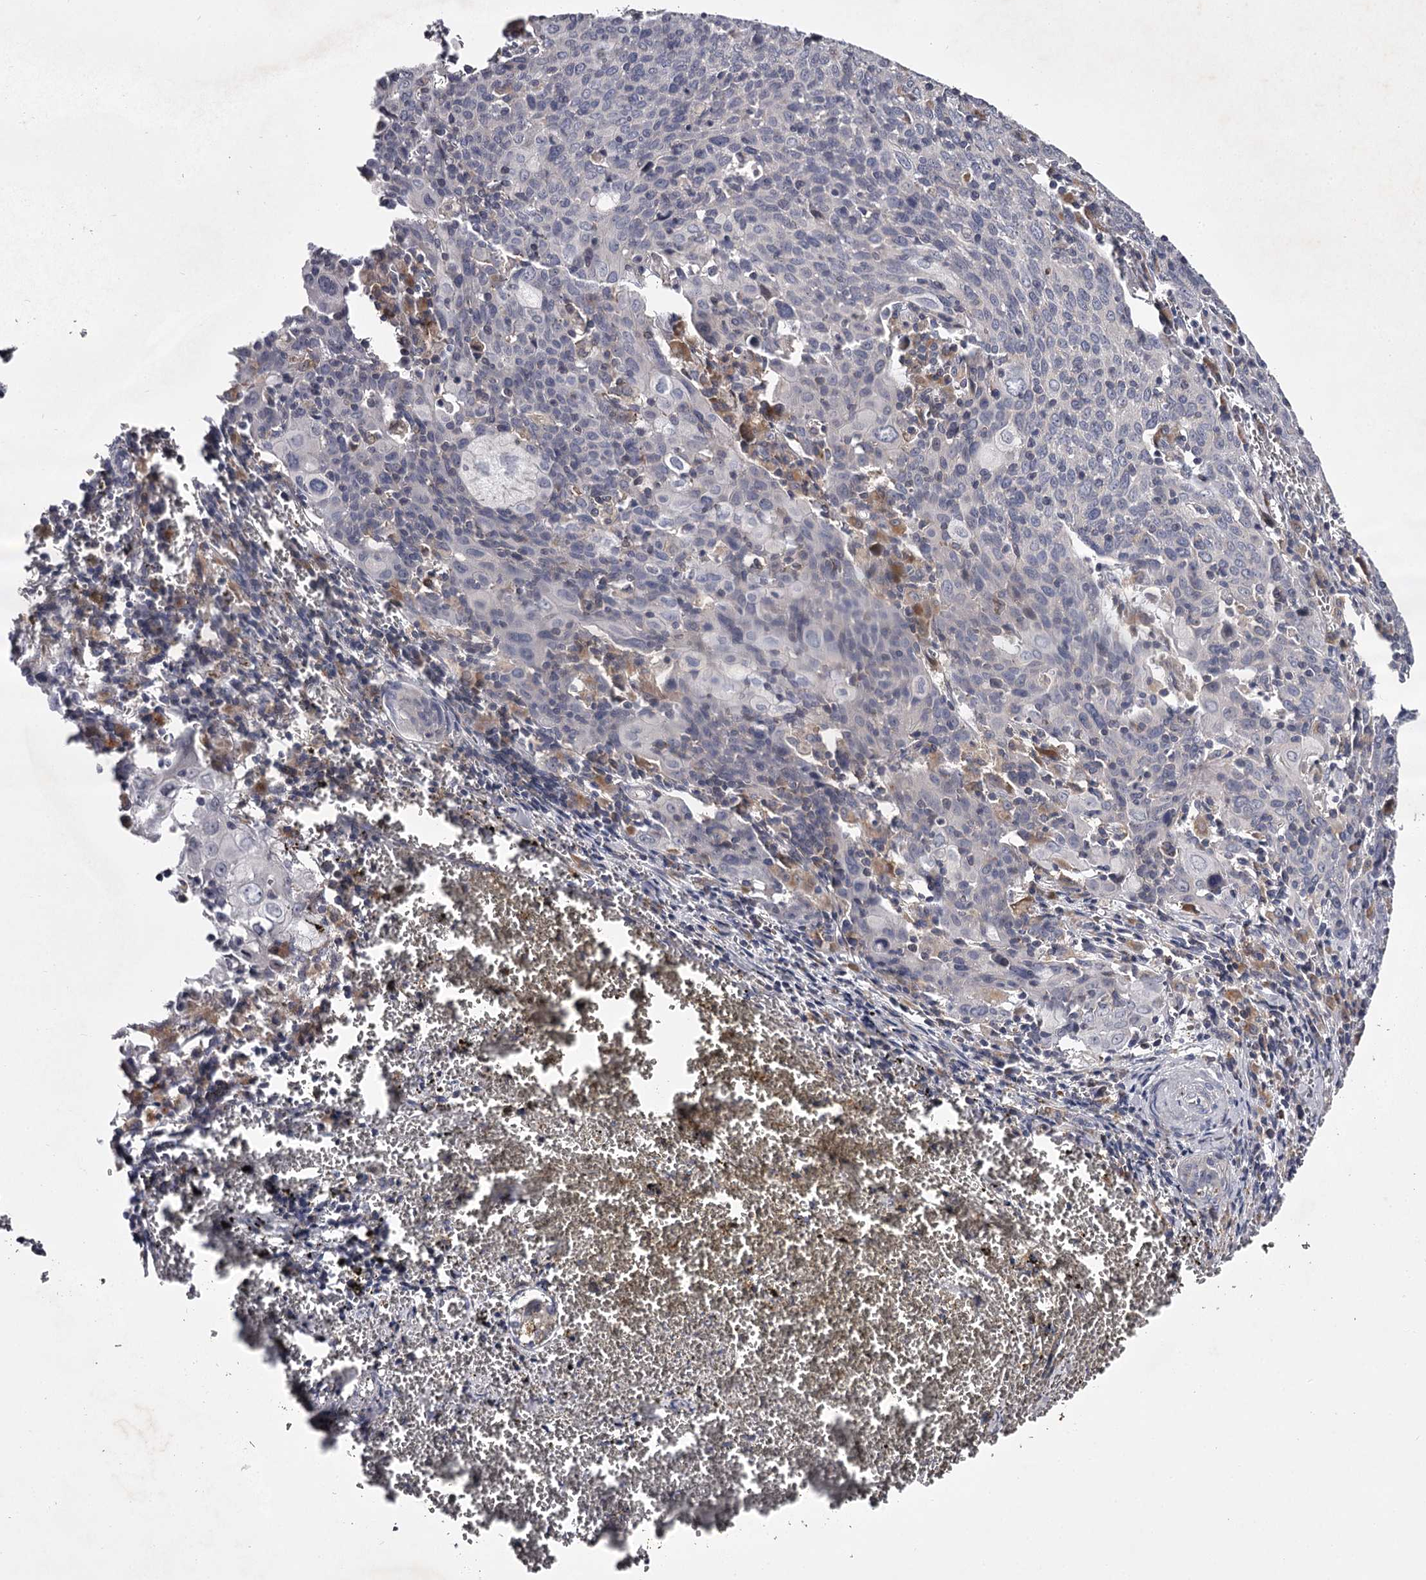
{"staining": {"intensity": "negative", "quantity": "none", "location": "none"}, "tissue": "cervical cancer", "cell_type": "Tumor cells", "image_type": "cancer", "snomed": [{"axis": "morphology", "description": "Squamous cell carcinoma, NOS"}, {"axis": "topography", "description": "Cervix"}], "caption": "High magnification brightfield microscopy of cervical squamous cell carcinoma stained with DAB (3,3'-diaminobenzidine) (brown) and counterstained with hematoxylin (blue): tumor cells show no significant staining. (DAB IHC, high magnification).", "gene": "RASSF6", "patient": {"sex": "female", "age": 67}}